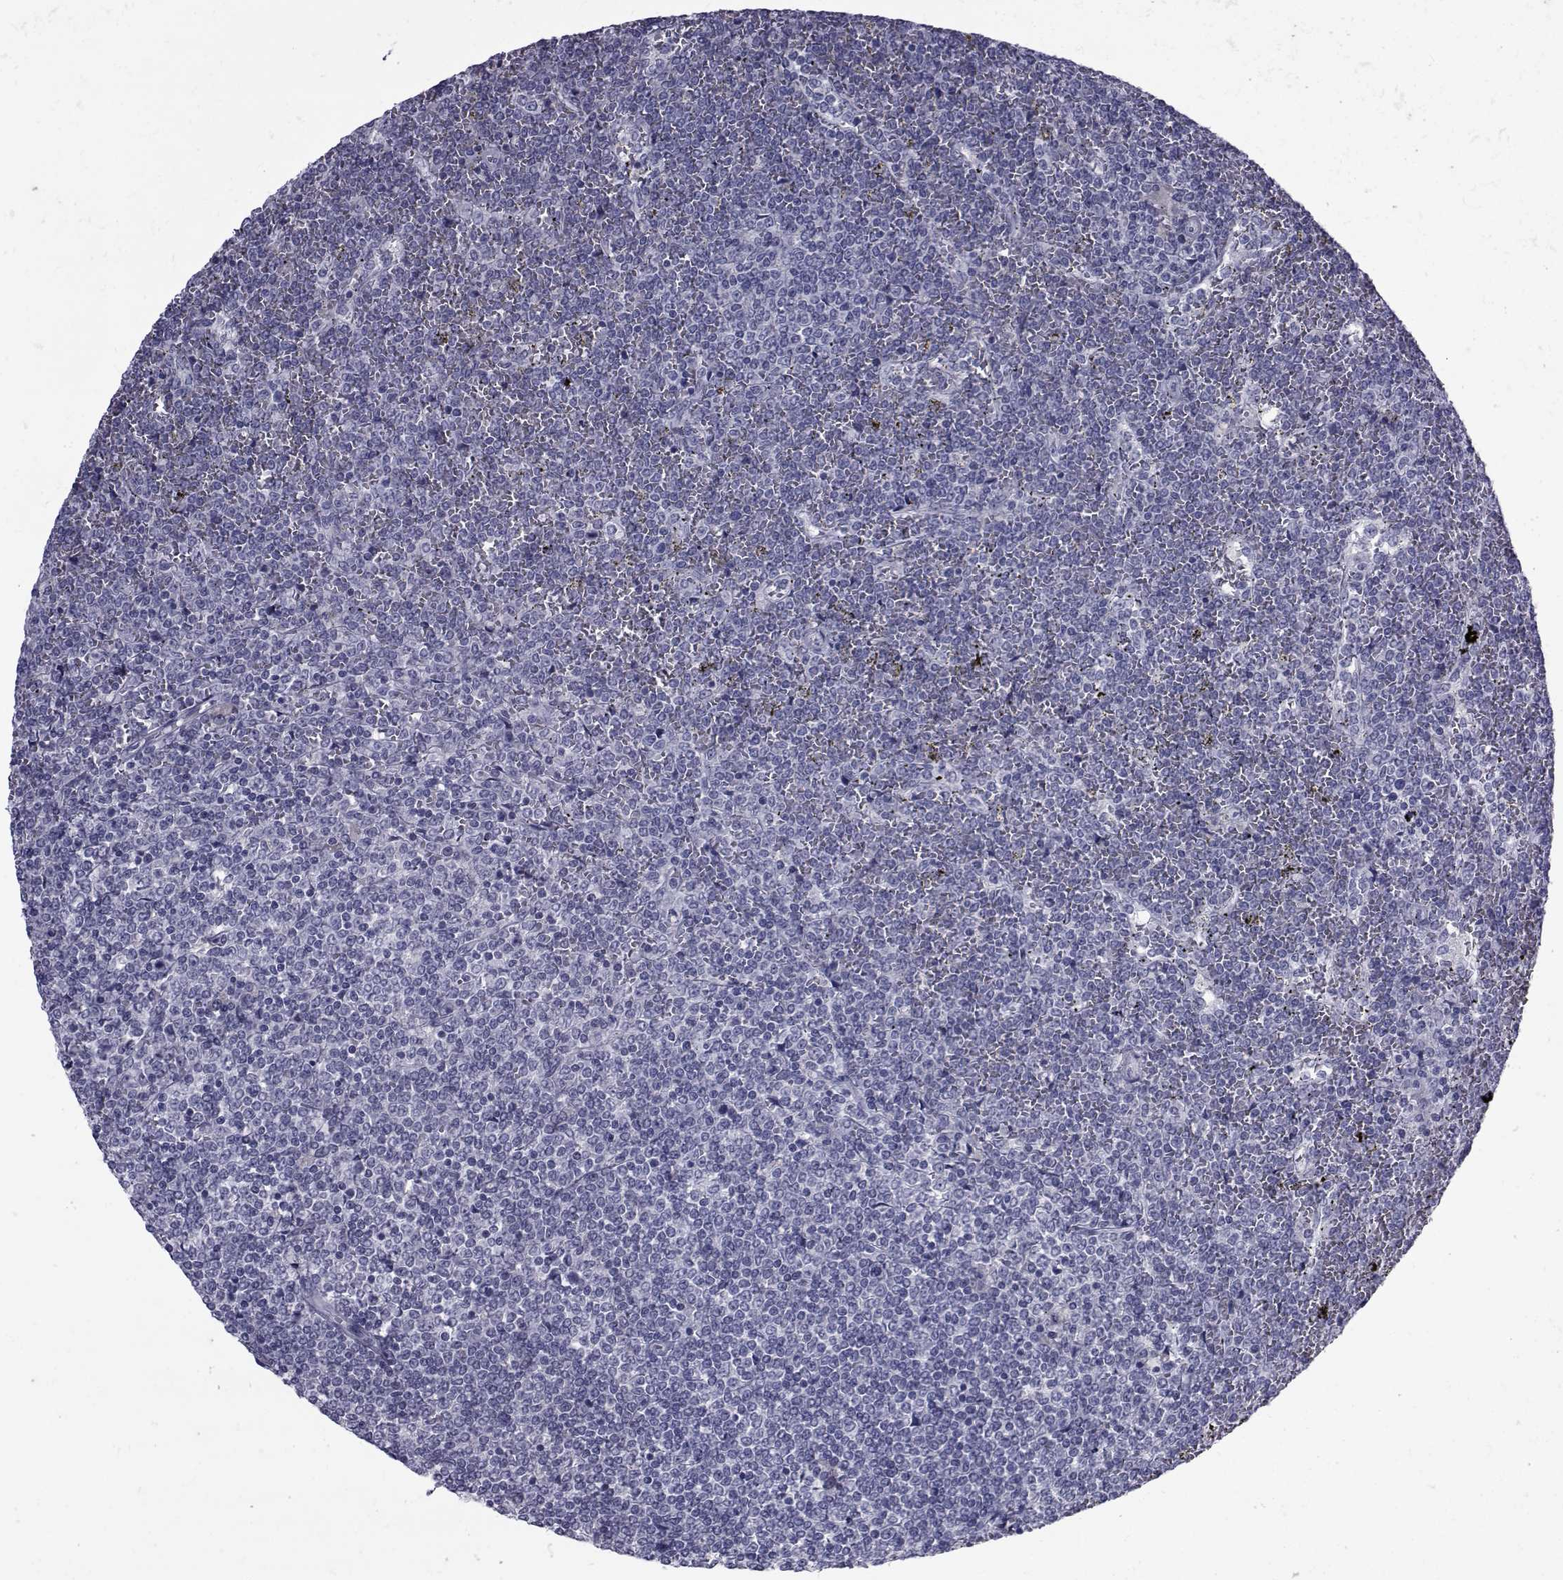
{"staining": {"intensity": "negative", "quantity": "none", "location": "none"}, "tissue": "lymphoma", "cell_type": "Tumor cells", "image_type": "cancer", "snomed": [{"axis": "morphology", "description": "Malignant lymphoma, non-Hodgkin's type, Low grade"}, {"axis": "topography", "description": "Spleen"}], "caption": "Tumor cells show no significant protein staining in lymphoma.", "gene": "PAX2", "patient": {"sex": "female", "age": 19}}